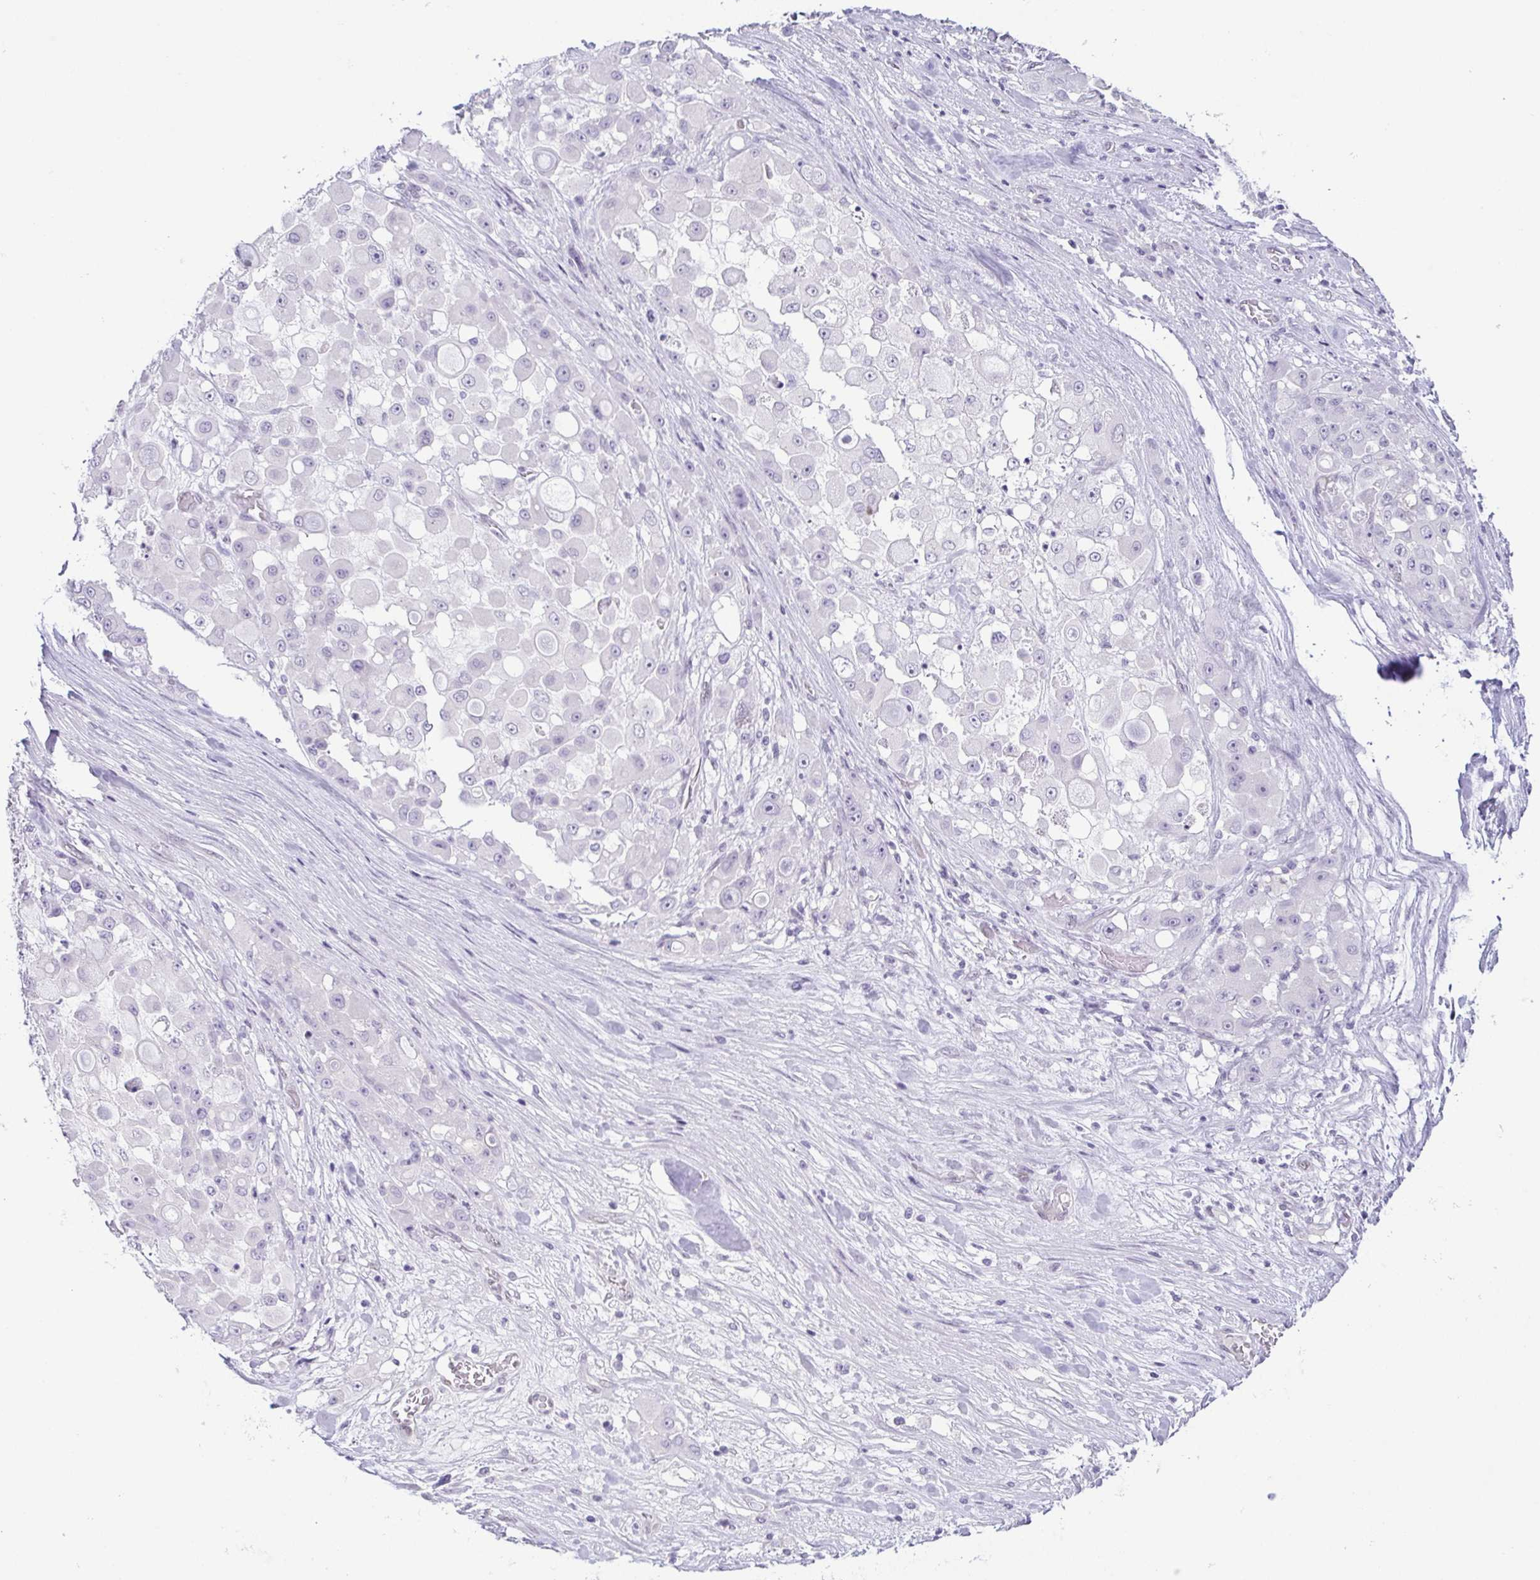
{"staining": {"intensity": "negative", "quantity": "none", "location": "none"}, "tissue": "stomach cancer", "cell_type": "Tumor cells", "image_type": "cancer", "snomed": [{"axis": "morphology", "description": "Adenocarcinoma, NOS"}, {"axis": "topography", "description": "Stomach"}], "caption": "Immunohistochemistry (IHC) micrograph of neoplastic tissue: adenocarcinoma (stomach) stained with DAB (3,3'-diaminobenzidine) displays no significant protein expression in tumor cells. Brightfield microscopy of immunohistochemistry (IHC) stained with DAB (brown) and hematoxylin (blue), captured at high magnification.", "gene": "TCF3", "patient": {"sex": "female", "age": 76}}